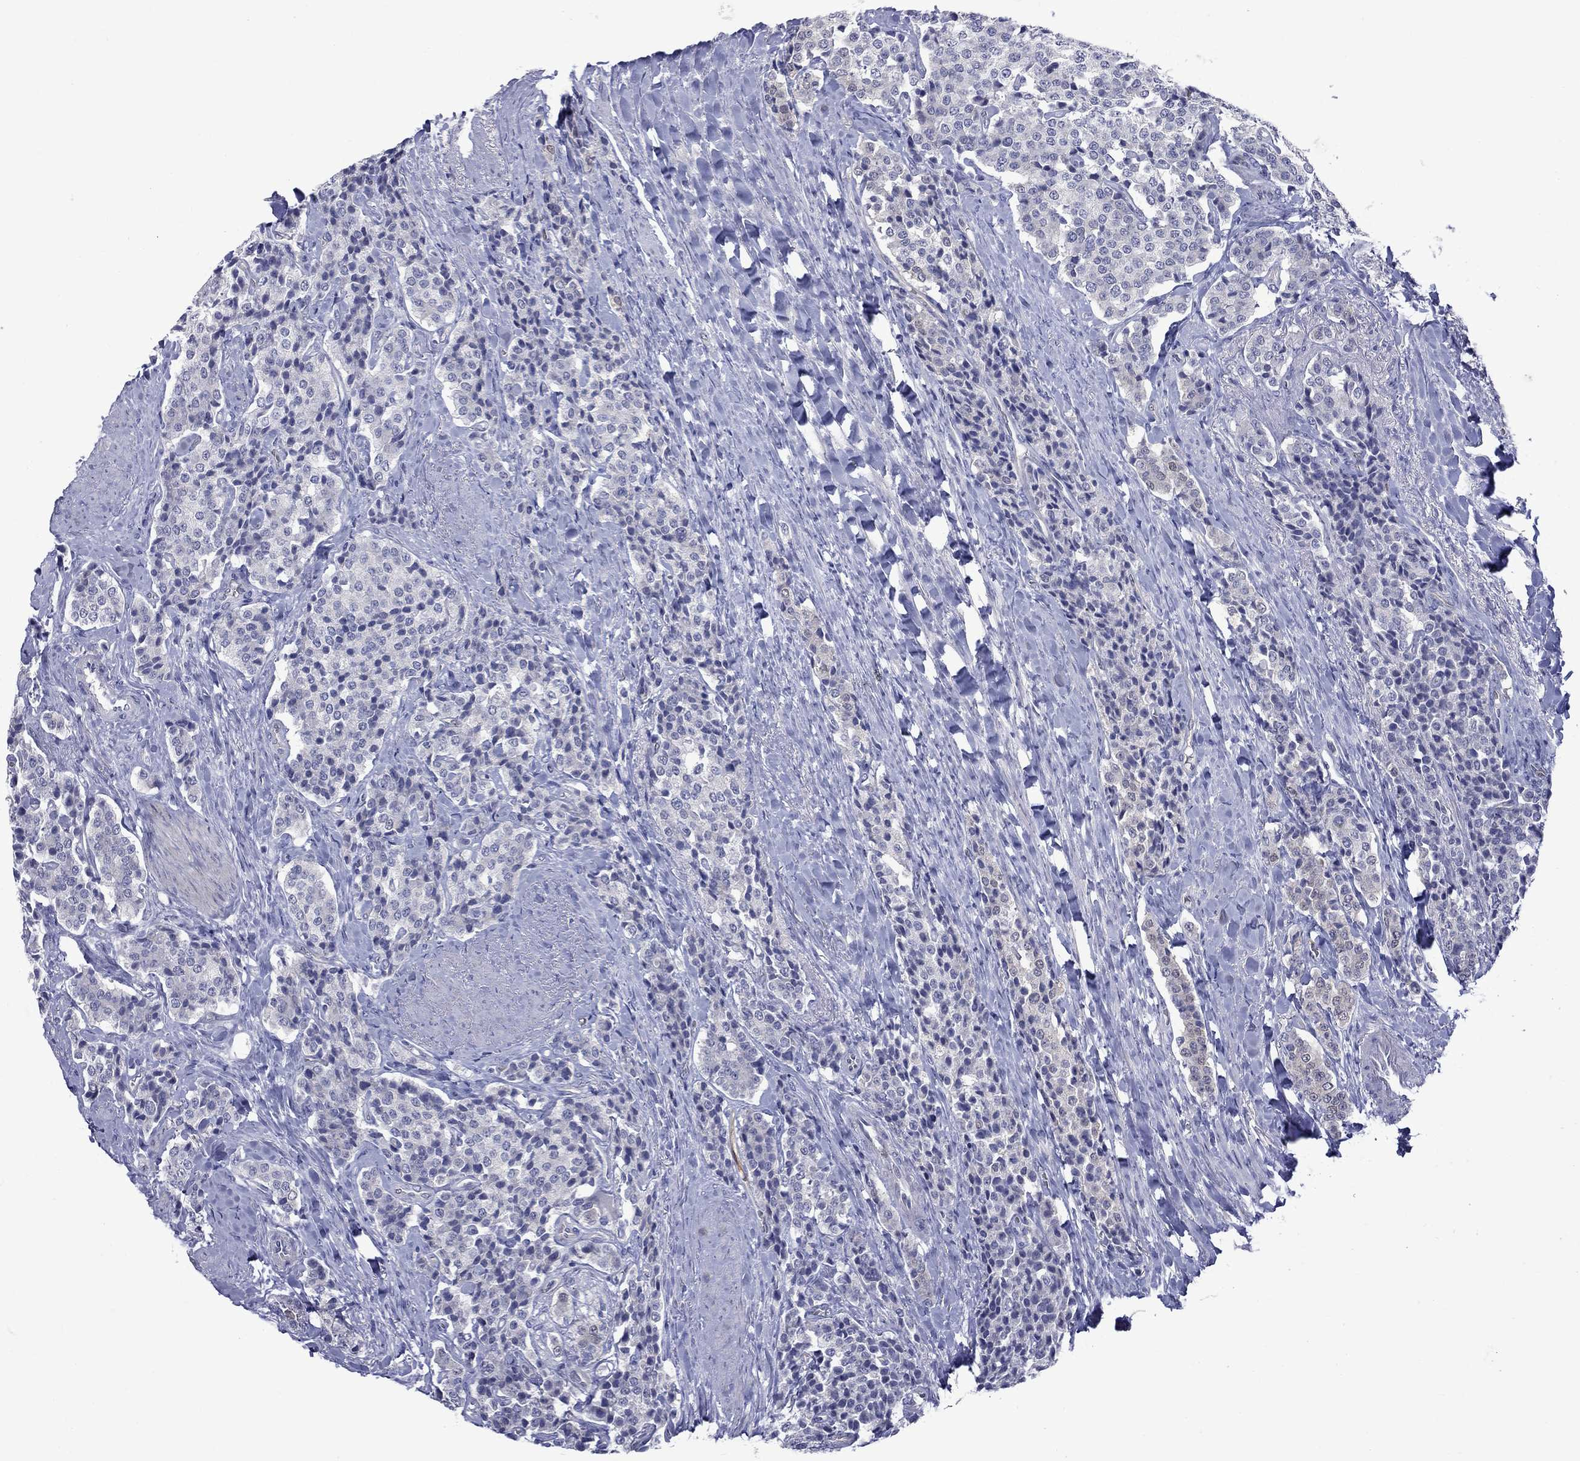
{"staining": {"intensity": "negative", "quantity": "none", "location": "none"}, "tissue": "carcinoid", "cell_type": "Tumor cells", "image_type": "cancer", "snomed": [{"axis": "morphology", "description": "Carcinoid, malignant, NOS"}, {"axis": "topography", "description": "Small intestine"}], "caption": "An image of carcinoid stained for a protein demonstrates no brown staining in tumor cells.", "gene": "CTNNBIP1", "patient": {"sex": "female", "age": 58}}